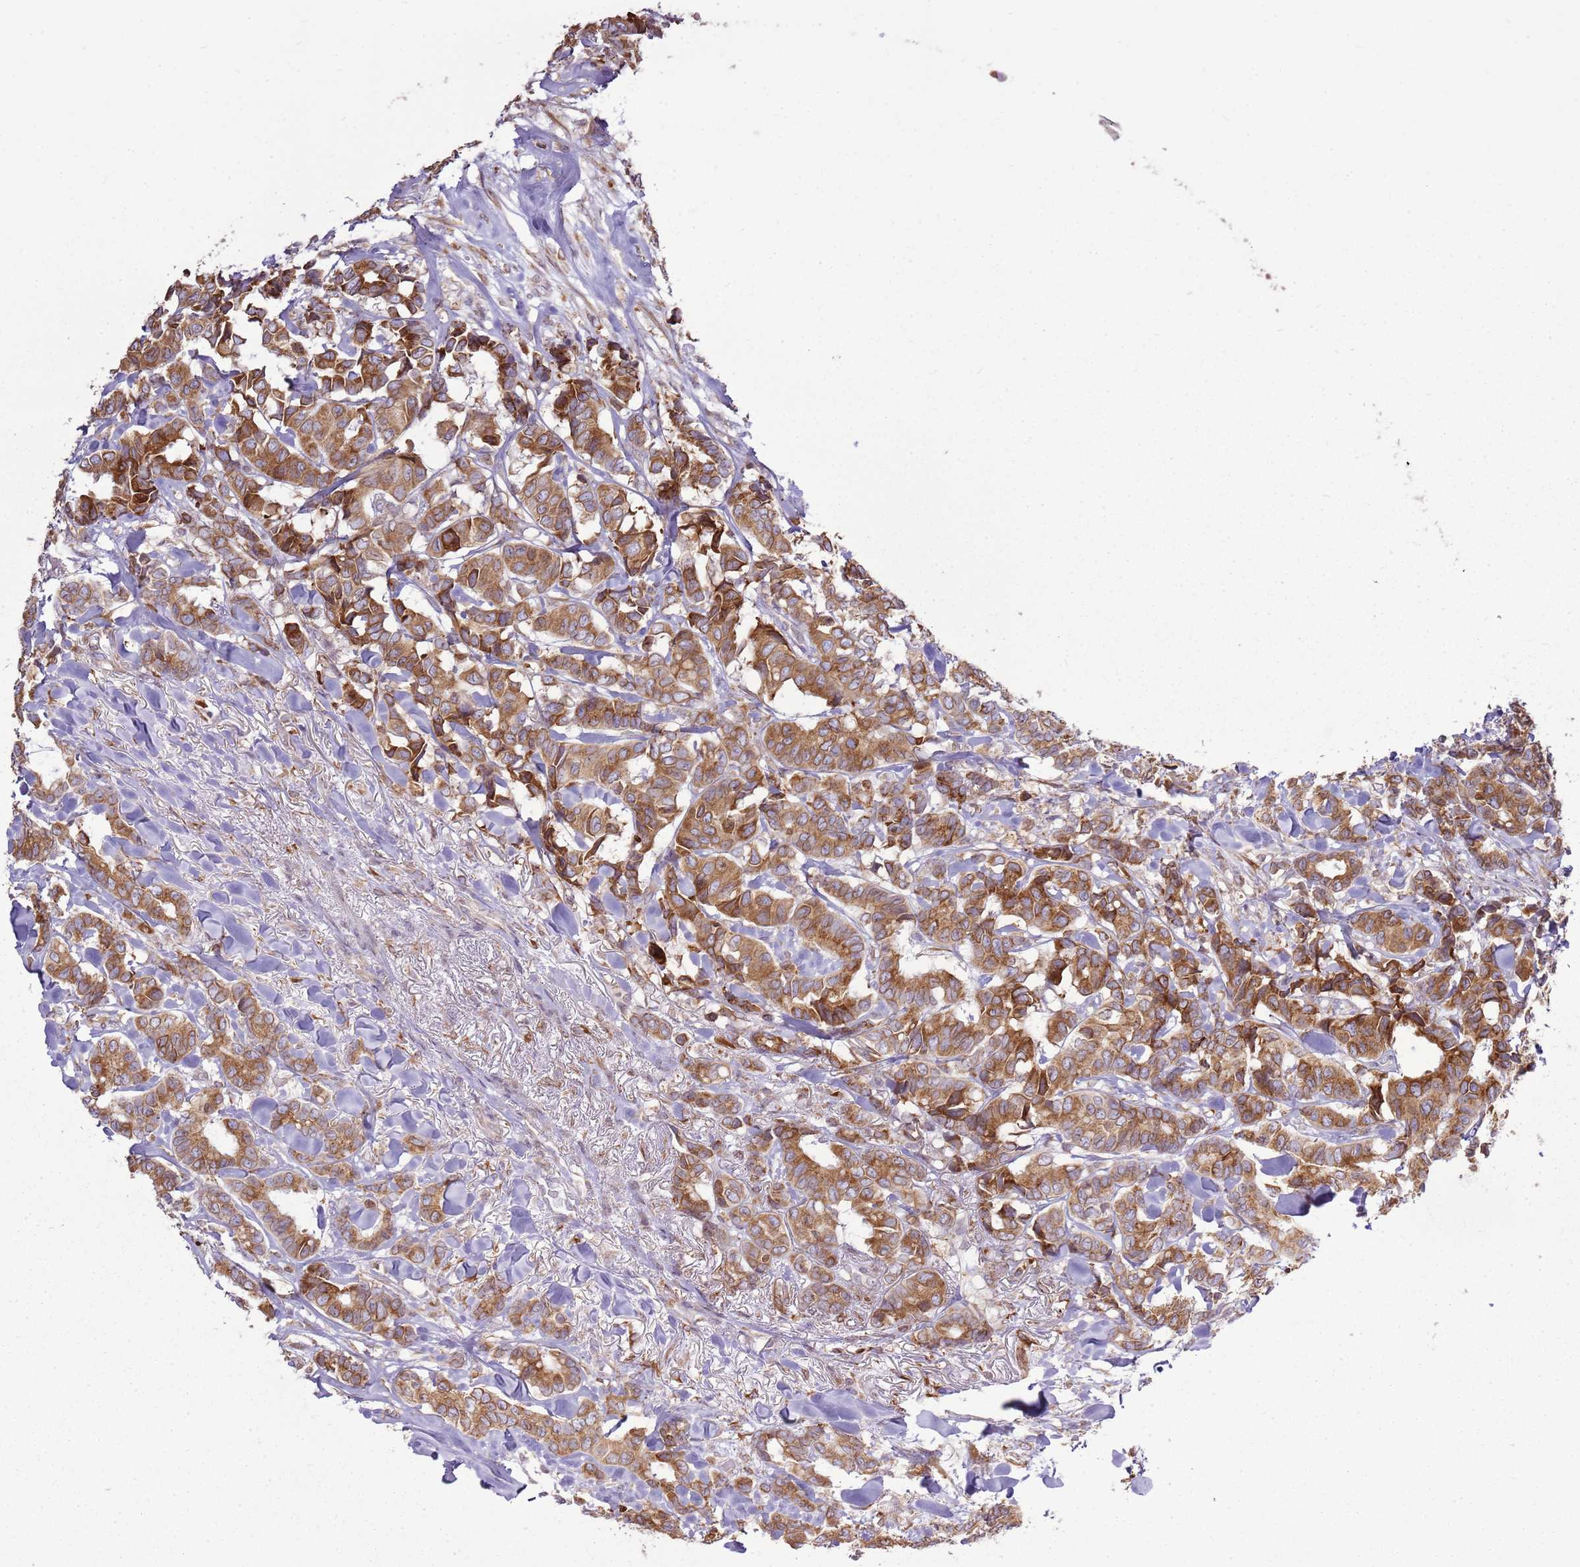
{"staining": {"intensity": "moderate", "quantity": ">75%", "location": "cytoplasmic/membranous"}, "tissue": "breast cancer", "cell_type": "Tumor cells", "image_type": "cancer", "snomed": [{"axis": "morphology", "description": "Duct carcinoma"}, {"axis": "topography", "description": "Breast"}], "caption": "IHC histopathology image of neoplastic tissue: human breast invasive ductal carcinoma stained using immunohistochemistry shows medium levels of moderate protein expression localized specifically in the cytoplasmic/membranous of tumor cells, appearing as a cytoplasmic/membranous brown color.", "gene": "TMED10", "patient": {"sex": "female", "age": 87}}